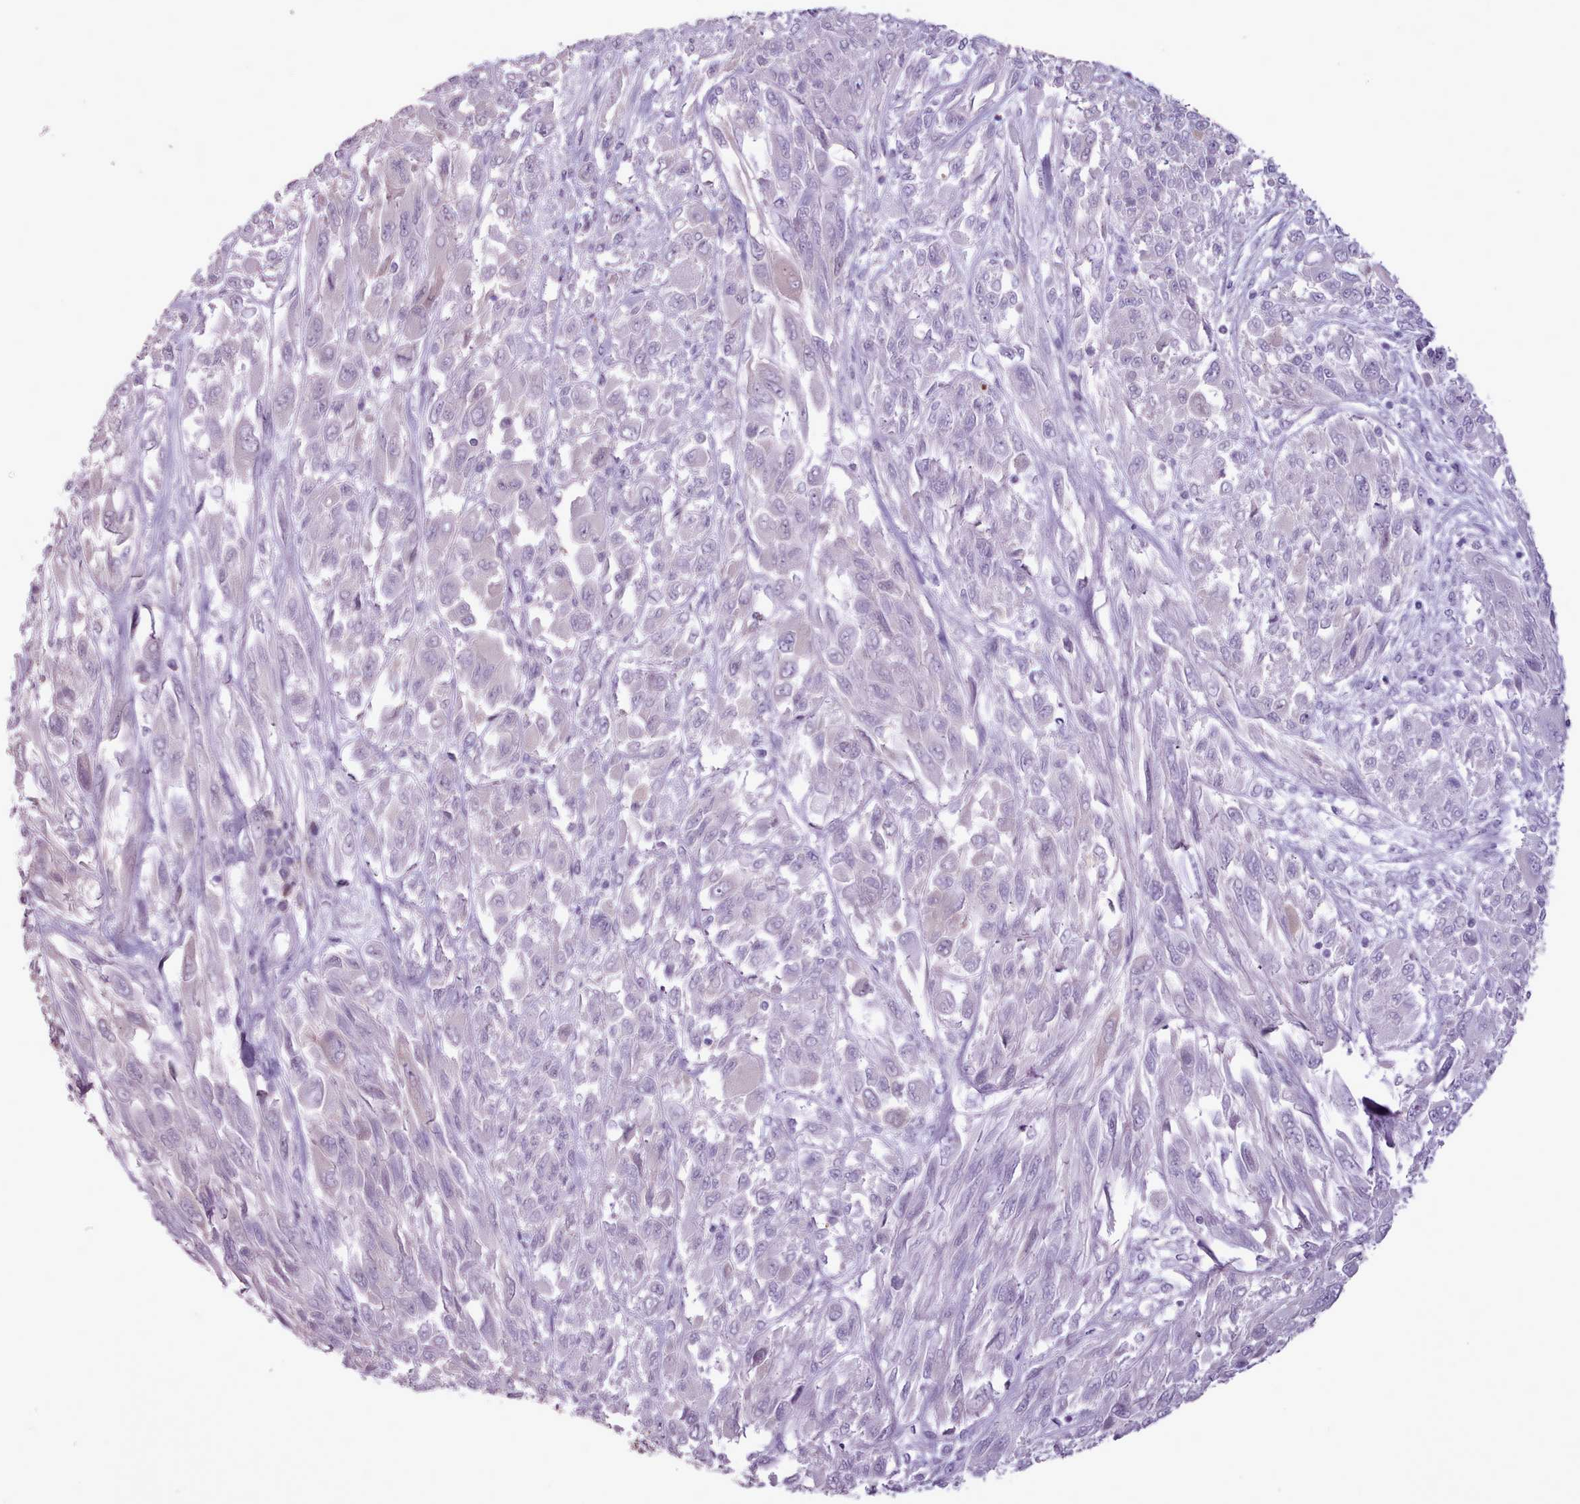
{"staining": {"intensity": "negative", "quantity": "none", "location": "none"}, "tissue": "melanoma", "cell_type": "Tumor cells", "image_type": "cancer", "snomed": [{"axis": "morphology", "description": "Malignant melanoma, NOS"}, {"axis": "topography", "description": "Skin"}], "caption": "Immunohistochemical staining of human malignant melanoma displays no significant staining in tumor cells.", "gene": "ATRAID", "patient": {"sex": "female", "age": 91}}